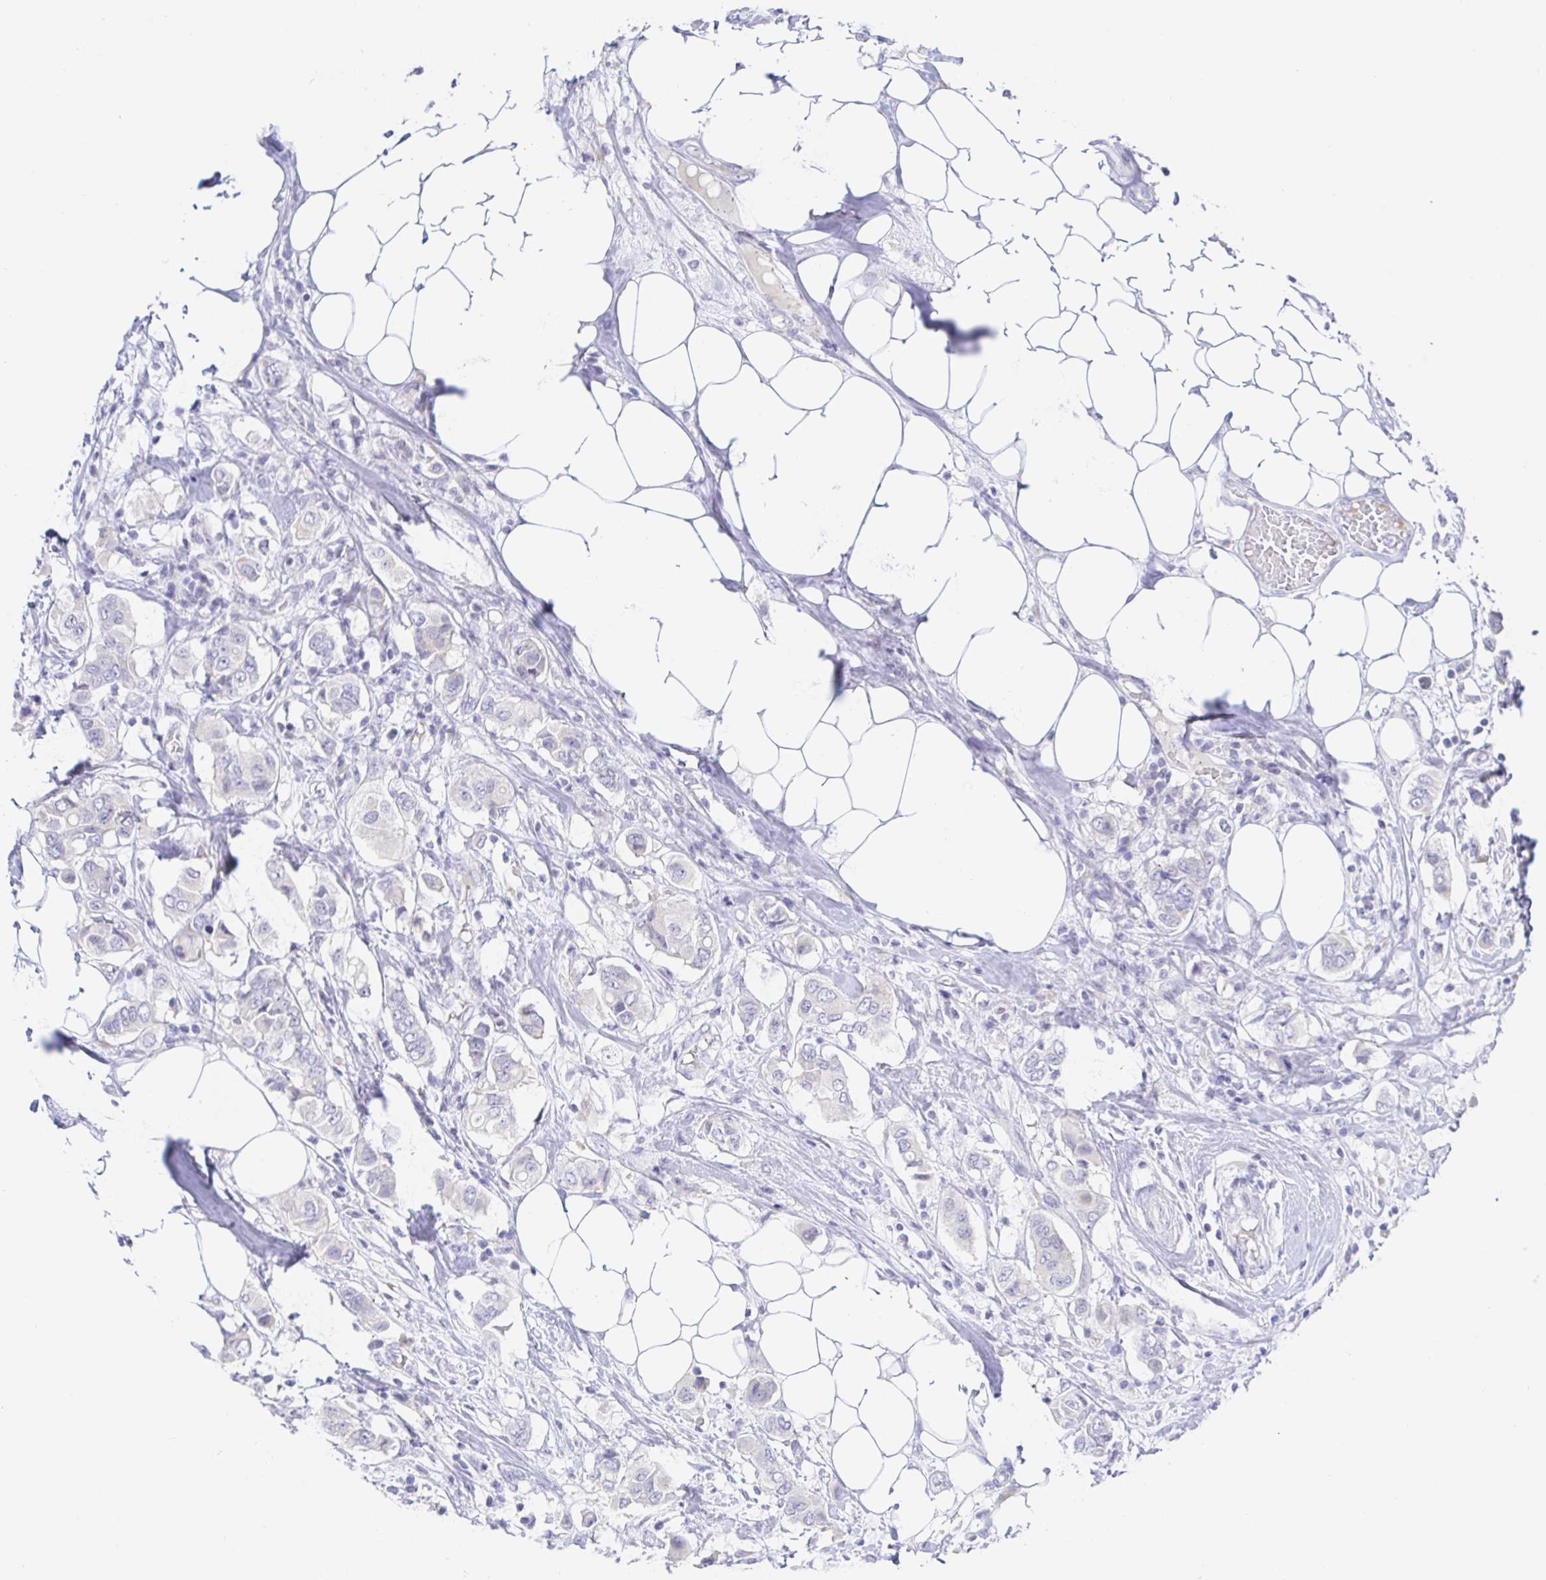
{"staining": {"intensity": "negative", "quantity": "none", "location": "none"}, "tissue": "breast cancer", "cell_type": "Tumor cells", "image_type": "cancer", "snomed": [{"axis": "morphology", "description": "Lobular carcinoma"}, {"axis": "topography", "description": "Breast"}], "caption": "Immunohistochemistry (IHC) micrograph of neoplastic tissue: breast cancer stained with DAB exhibits no significant protein expression in tumor cells.", "gene": "SIAH3", "patient": {"sex": "female", "age": 51}}